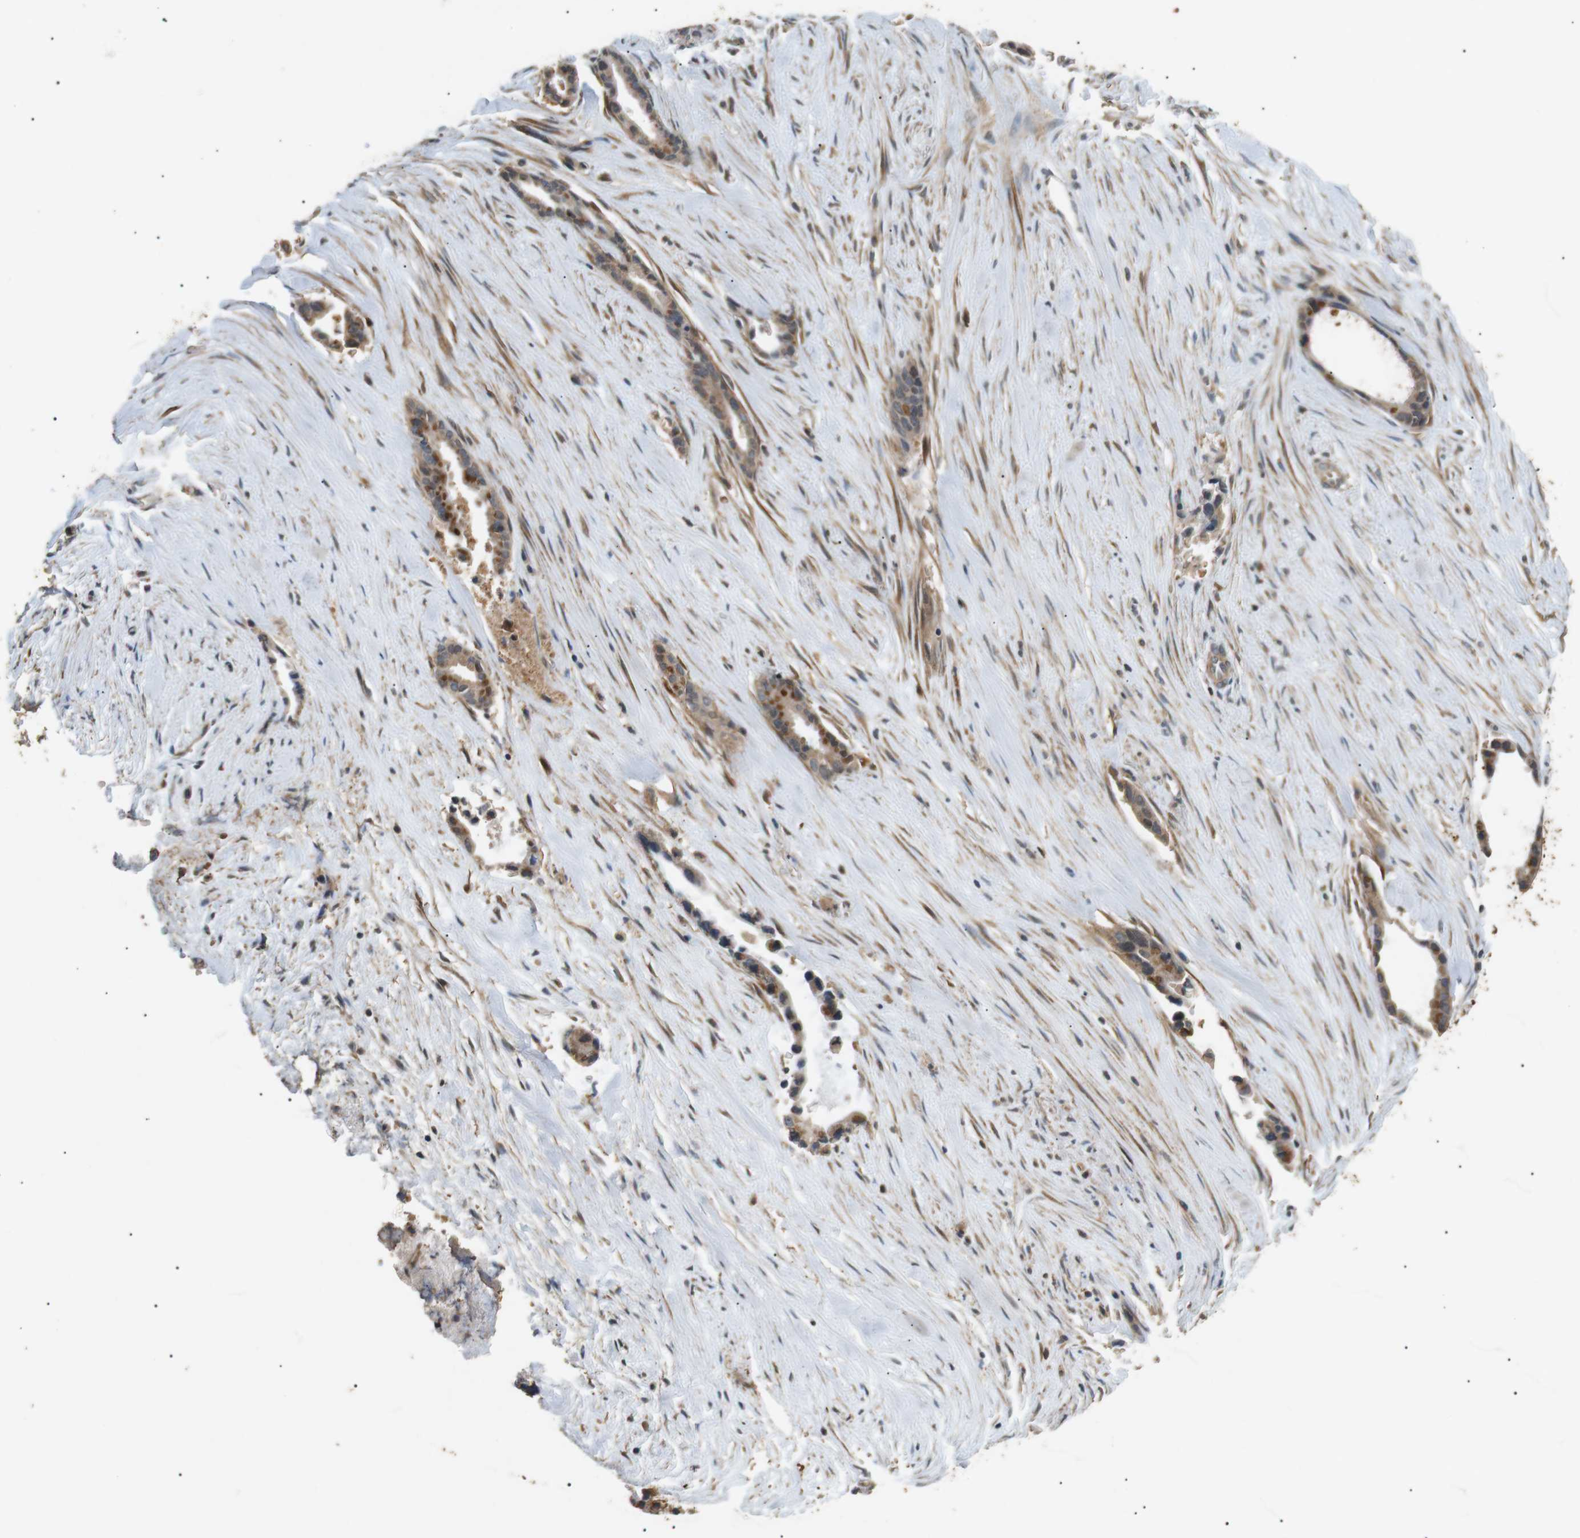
{"staining": {"intensity": "weak", "quantity": ">75%", "location": "cytoplasmic/membranous"}, "tissue": "liver cancer", "cell_type": "Tumor cells", "image_type": "cancer", "snomed": [{"axis": "morphology", "description": "Cholangiocarcinoma"}, {"axis": "topography", "description": "Liver"}], "caption": "Immunohistochemistry micrograph of neoplastic tissue: human liver cancer stained using IHC displays low levels of weak protein expression localized specifically in the cytoplasmic/membranous of tumor cells, appearing as a cytoplasmic/membranous brown color.", "gene": "TBC1D15", "patient": {"sex": "female", "age": 55}}